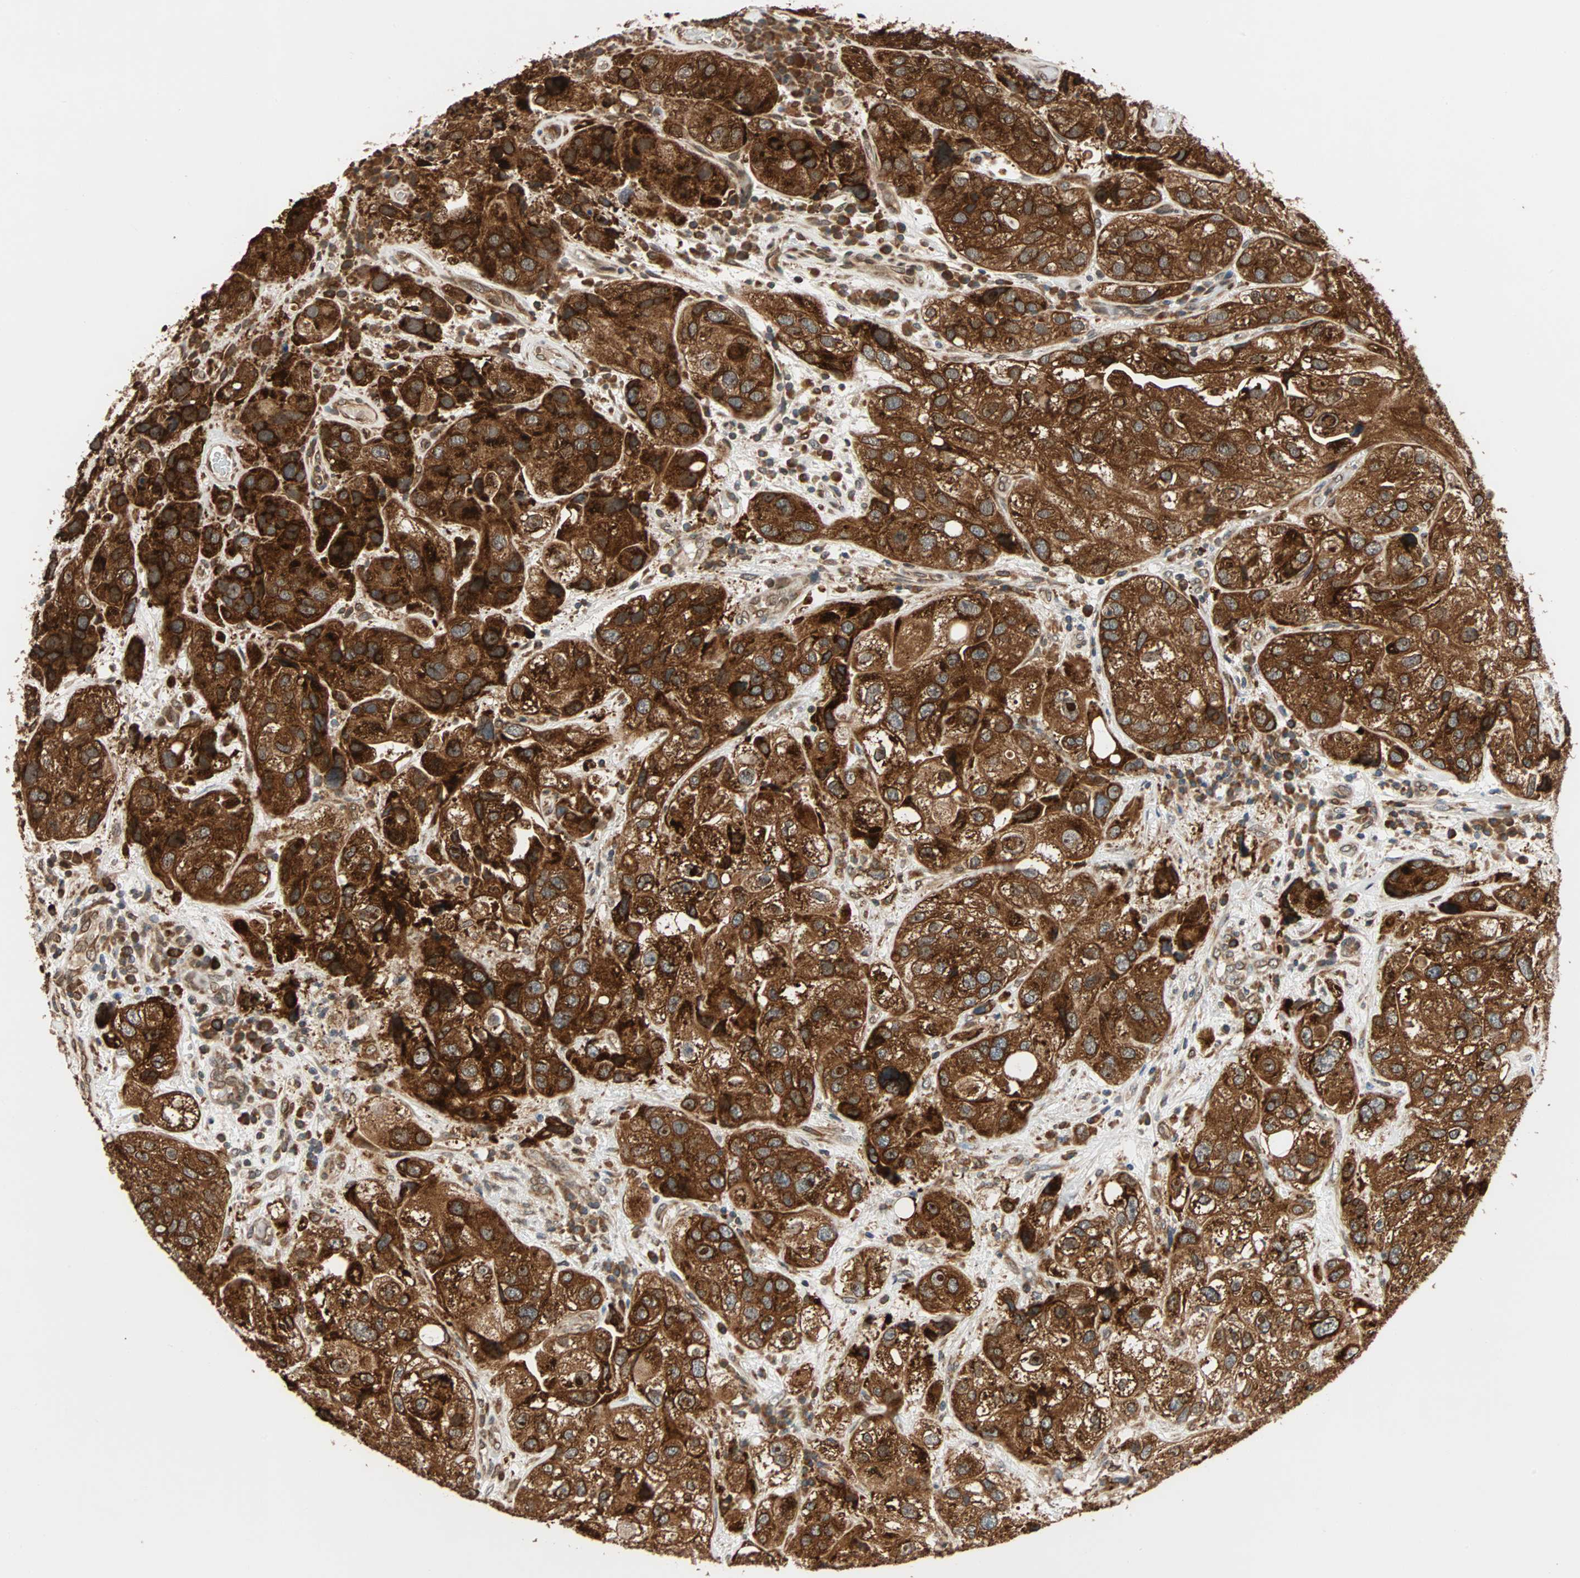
{"staining": {"intensity": "strong", "quantity": ">75%", "location": "cytoplasmic/membranous"}, "tissue": "urothelial cancer", "cell_type": "Tumor cells", "image_type": "cancer", "snomed": [{"axis": "morphology", "description": "Urothelial carcinoma, High grade"}, {"axis": "topography", "description": "Urinary bladder"}], "caption": "This is a micrograph of IHC staining of urothelial cancer, which shows strong staining in the cytoplasmic/membranous of tumor cells.", "gene": "AUP1", "patient": {"sex": "female", "age": 64}}